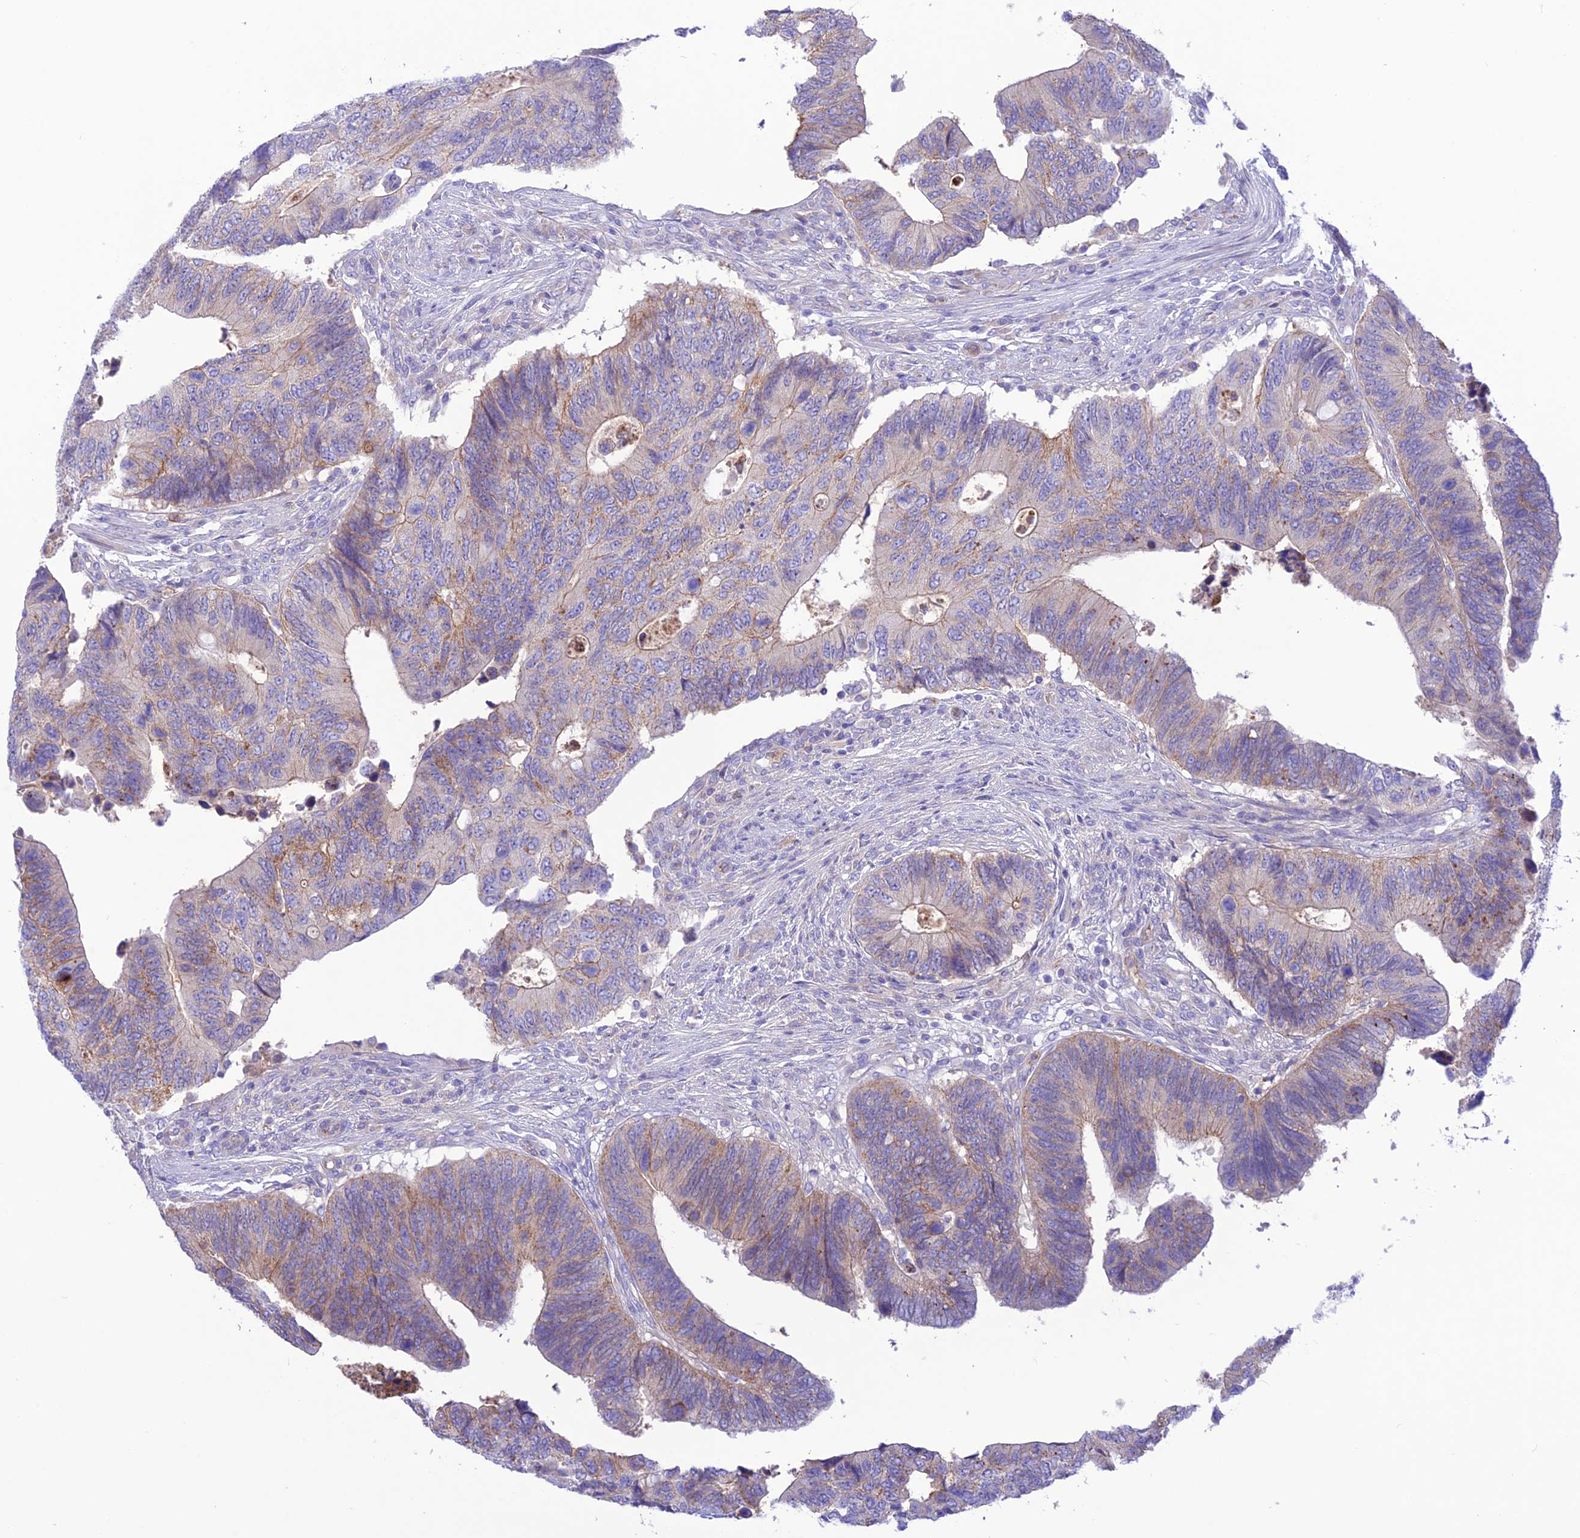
{"staining": {"intensity": "weak", "quantity": "<25%", "location": "cytoplasmic/membranous"}, "tissue": "colorectal cancer", "cell_type": "Tumor cells", "image_type": "cancer", "snomed": [{"axis": "morphology", "description": "Adenocarcinoma, NOS"}, {"axis": "topography", "description": "Colon"}], "caption": "A high-resolution photomicrograph shows immunohistochemistry staining of adenocarcinoma (colorectal), which exhibits no significant staining in tumor cells.", "gene": "CHSY3", "patient": {"sex": "male", "age": 87}}